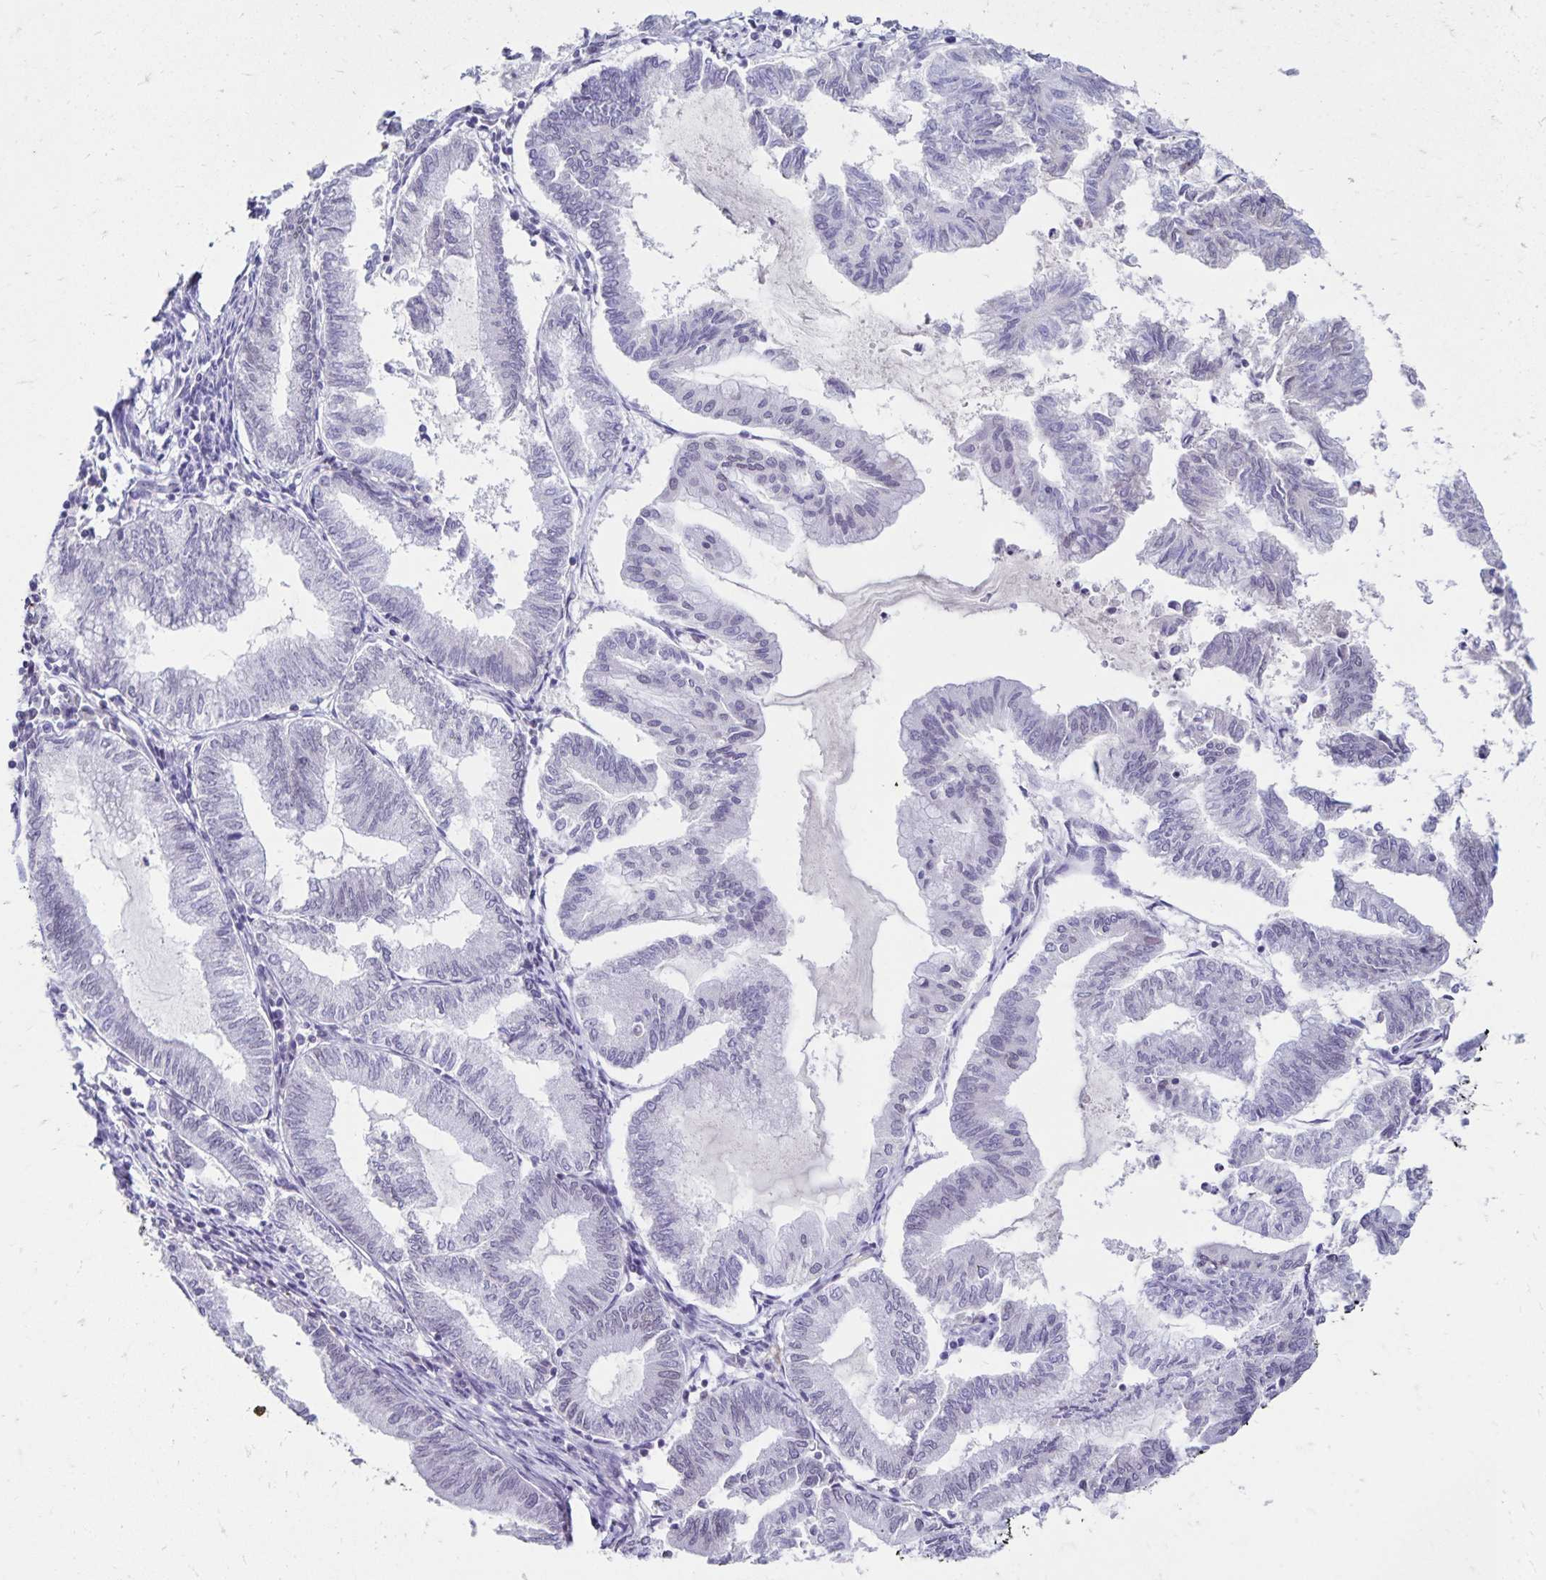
{"staining": {"intensity": "negative", "quantity": "none", "location": "none"}, "tissue": "endometrial cancer", "cell_type": "Tumor cells", "image_type": "cancer", "snomed": [{"axis": "morphology", "description": "Adenocarcinoma, NOS"}, {"axis": "topography", "description": "Endometrium"}], "caption": "This is a histopathology image of IHC staining of endometrial cancer, which shows no positivity in tumor cells.", "gene": "FAM166C", "patient": {"sex": "female", "age": 79}}